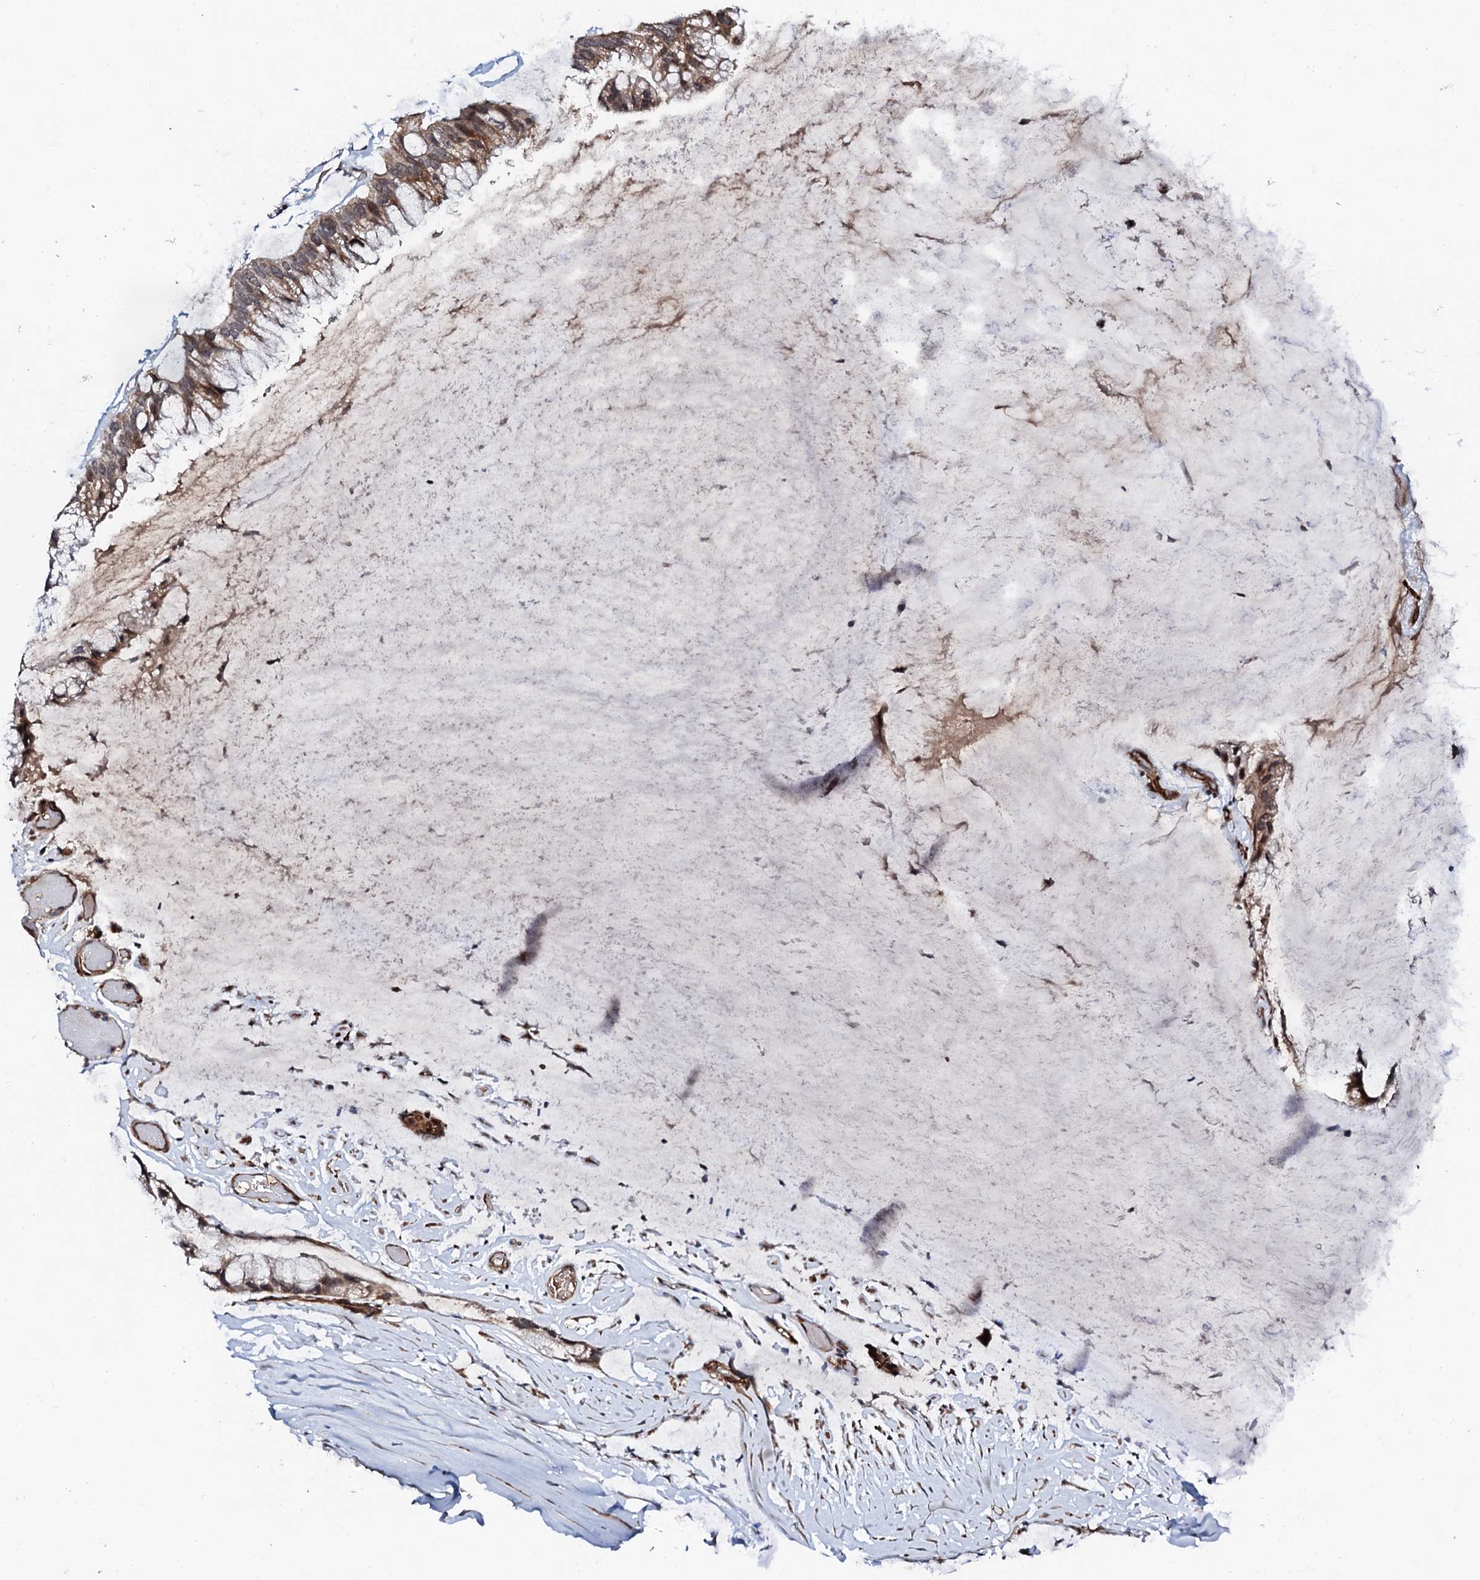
{"staining": {"intensity": "weak", "quantity": ">75%", "location": "cytoplasmic/membranous,nuclear"}, "tissue": "ovarian cancer", "cell_type": "Tumor cells", "image_type": "cancer", "snomed": [{"axis": "morphology", "description": "Cystadenocarcinoma, mucinous, NOS"}, {"axis": "topography", "description": "Ovary"}], "caption": "This photomicrograph shows ovarian mucinous cystadenocarcinoma stained with immunohistochemistry (IHC) to label a protein in brown. The cytoplasmic/membranous and nuclear of tumor cells show weak positivity for the protein. Nuclei are counter-stained blue.", "gene": "FAM111A", "patient": {"sex": "female", "age": 39}}